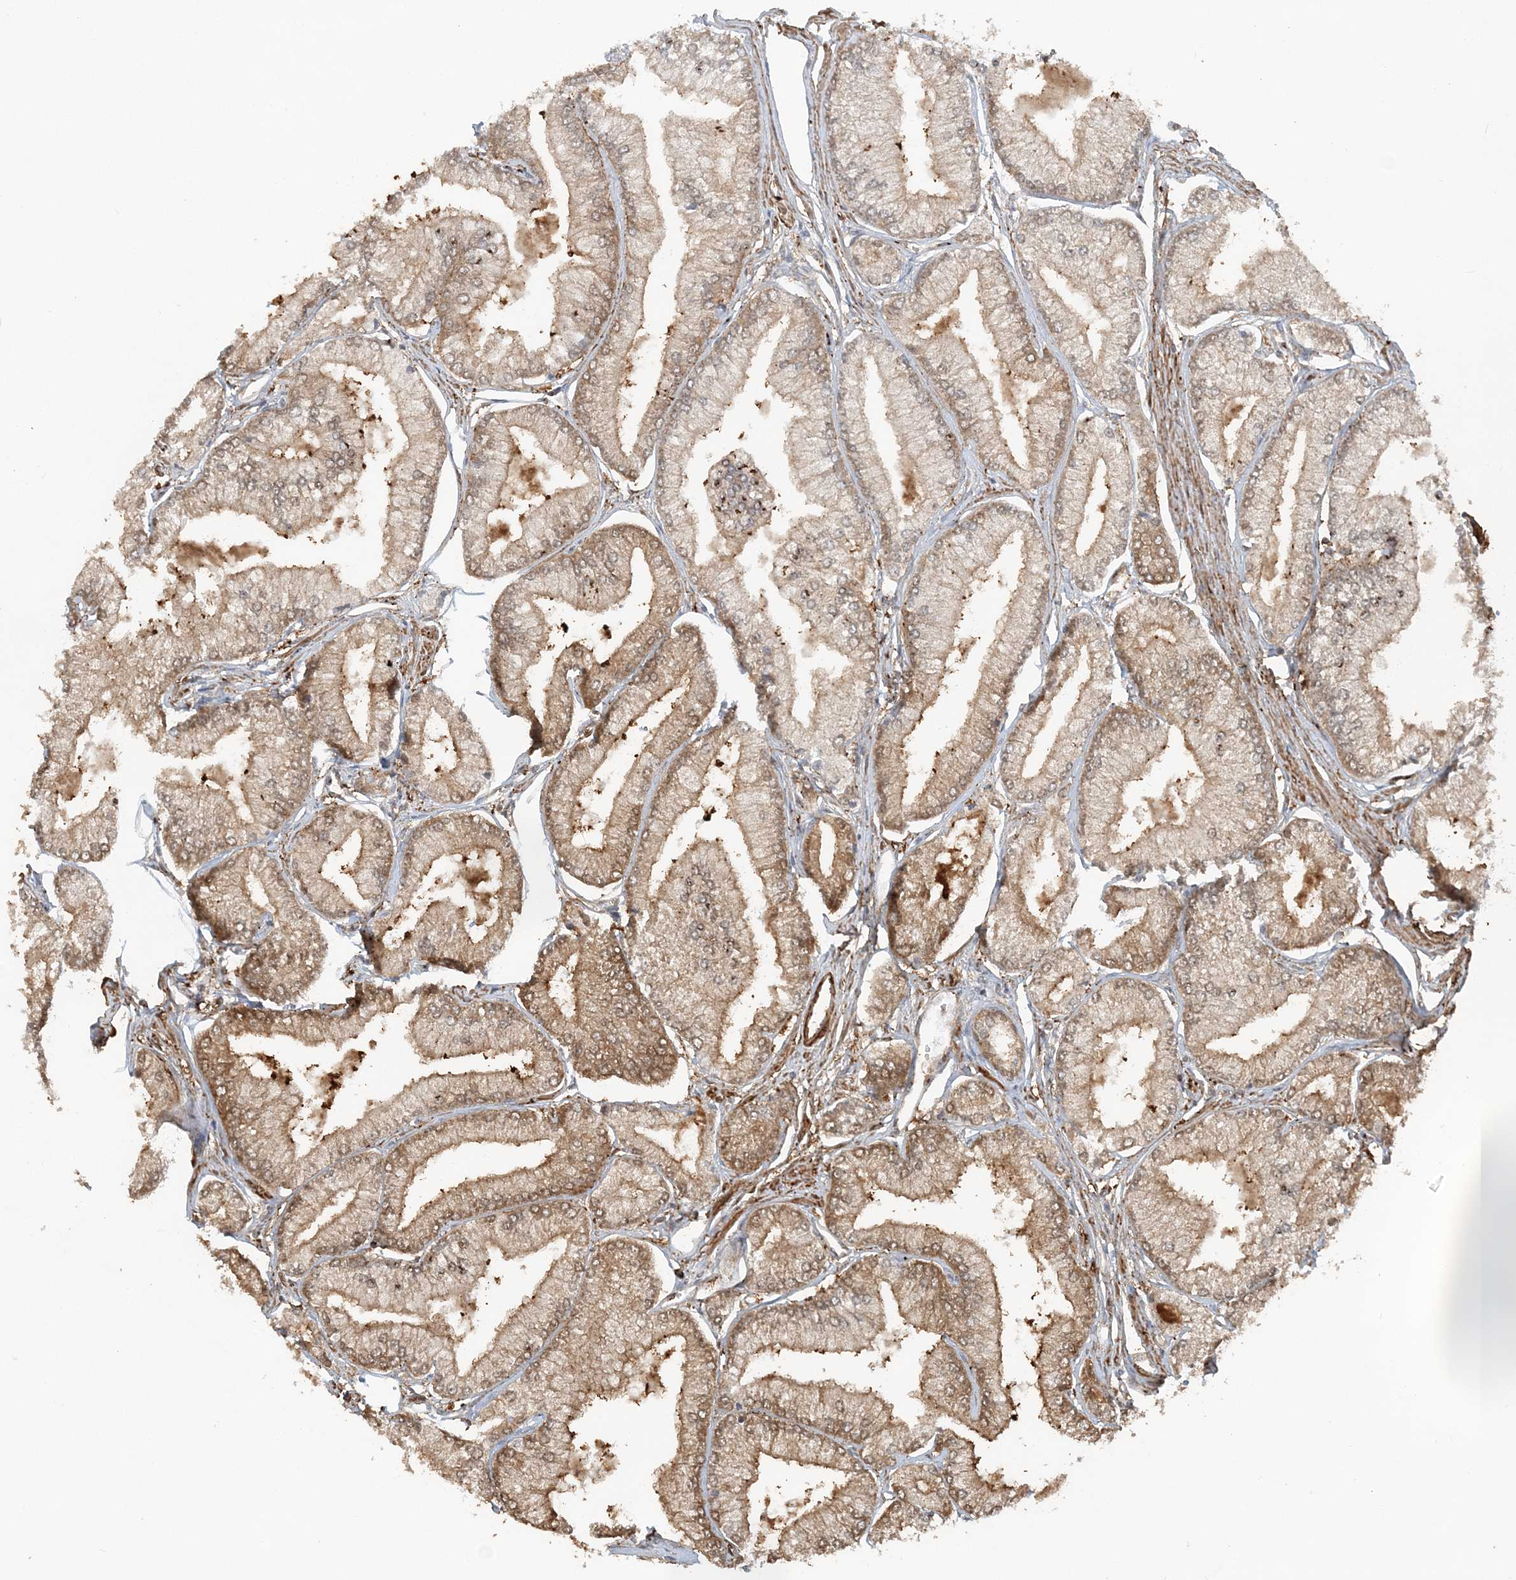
{"staining": {"intensity": "moderate", "quantity": ">75%", "location": "cytoplasmic/membranous"}, "tissue": "prostate cancer", "cell_type": "Tumor cells", "image_type": "cancer", "snomed": [{"axis": "morphology", "description": "Adenocarcinoma, Low grade"}, {"axis": "topography", "description": "Prostate"}], "caption": "A high-resolution image shows immunohistochemistry staining of low-grade adenocarcinoma (prostate), which demonstrates moderate cytoplasmic/membranous positivity in about >75% of tumor cells.", "gene": "DSTN", "patient": {"sex": "male", "age": 52}}